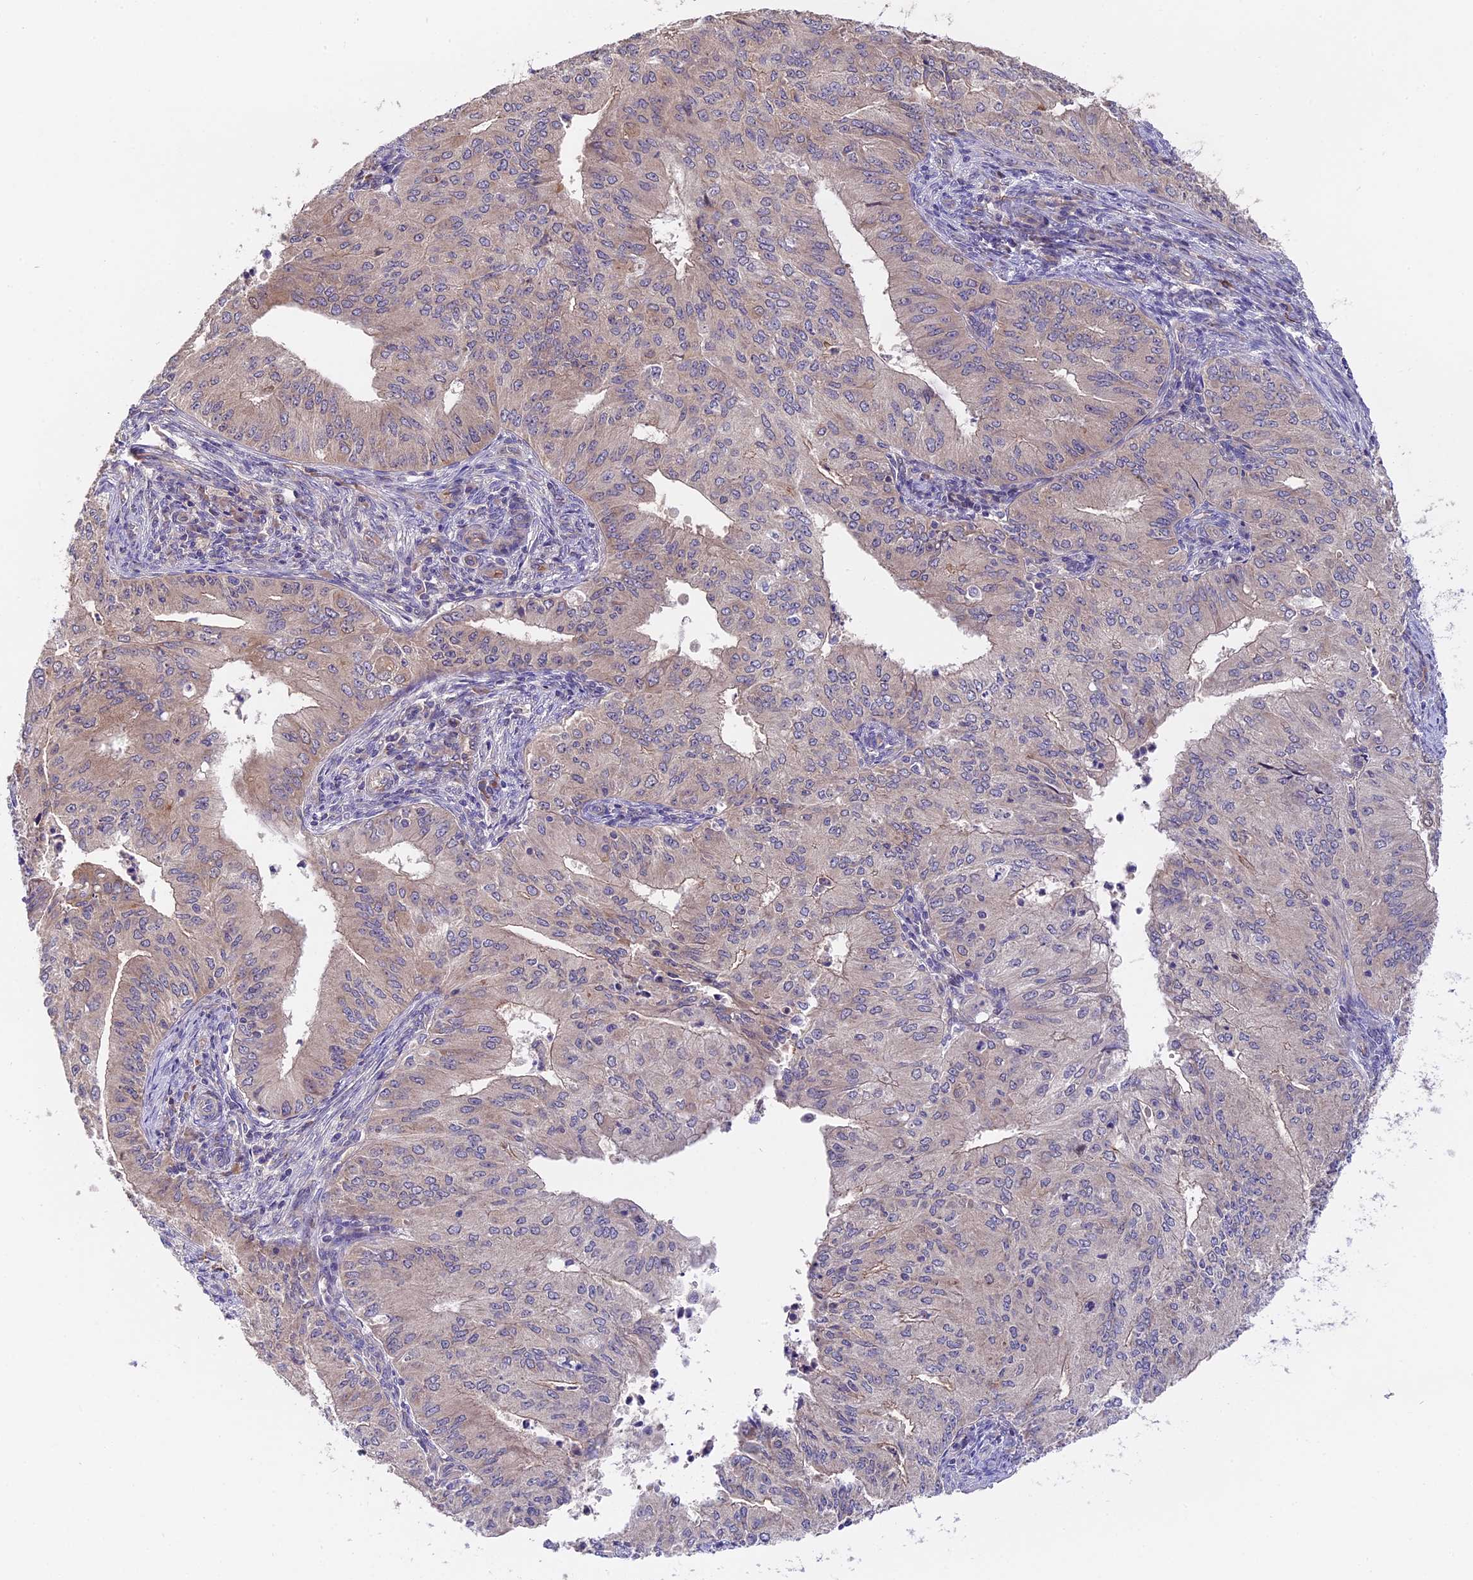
{"staining": {"intensity": "negative", "quantity": "none", "location": "none"}, "tissue": "endometrial cancer", "cell_type": "Tumor cells", "image_type": "cancer", "snomed": [{"axis": "morphology", "description": "Adenocarcinoma, NOS"}, {"axis": "topography", "description": "Endometrium"}], "caption": "Image shows no protein positivity in tumor cells of endometrial cancer tissue.", "gene": "TRMT1", "patient": {"sex": "female", "age": 50}}